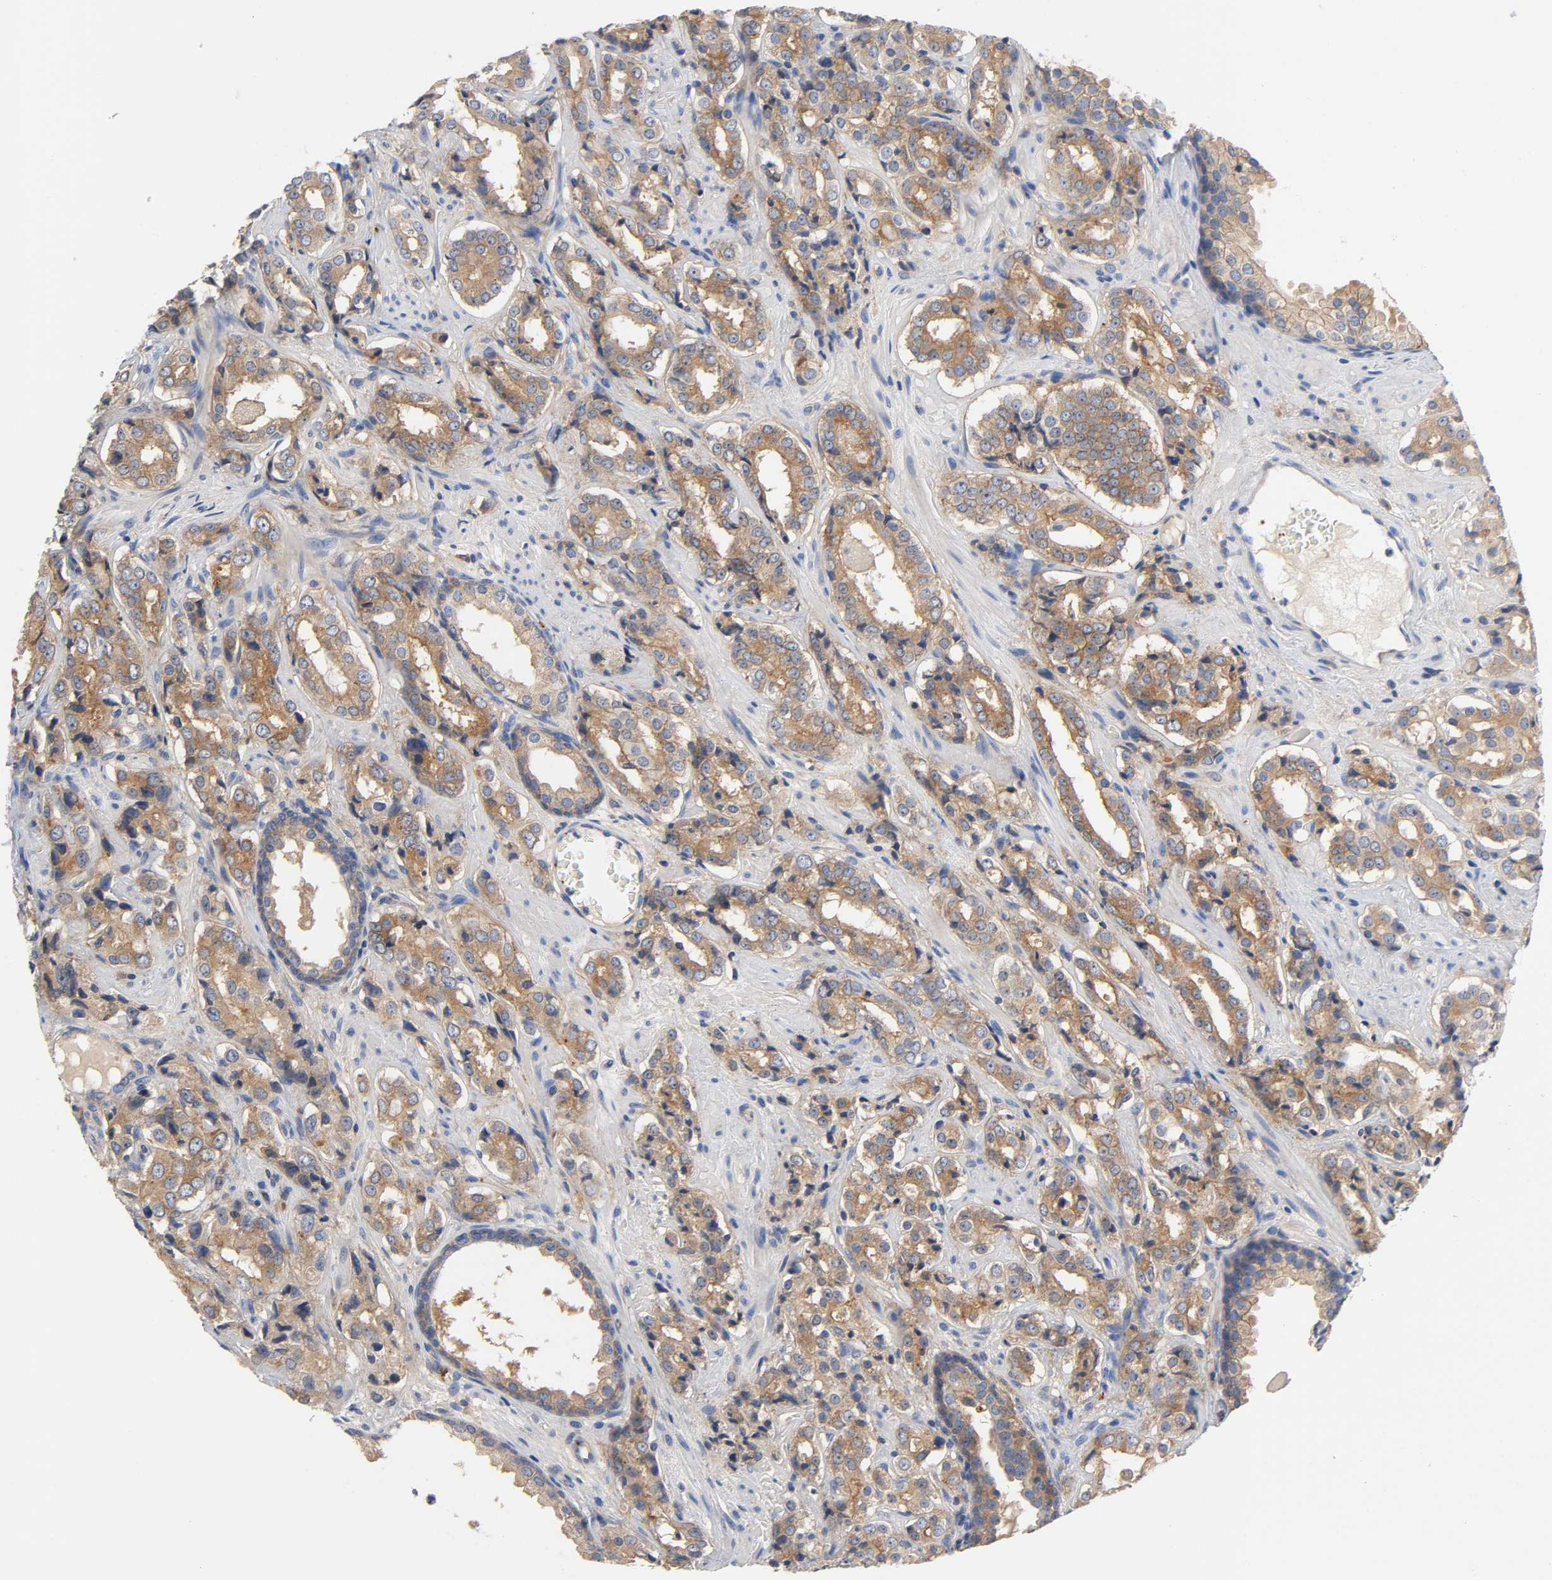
{"staining": {"intensity": "moderate", "quantity": ">75%", "location": "cytoplasmic/membranous"}, "tissue": "prostate cancer", "cell_type": "Tumor cells", "image_type": "cancer", "snomed": [{"axis": "morphology", "description": "Adenocarcinoma, Medium grade"}, {"axis": "topography", "description": "Prostate"}], "caption": "Protein analysis of medium-grade adenocarcinoma (prostate) tissue shows moderate cytoplasmic/membranous staining in about >75% of tumor cells. (brown staining indicates protein expression, while blue staining denotes nuclei).", "gene": "SRC", "patient": {"sex": "male", "age": 60}}